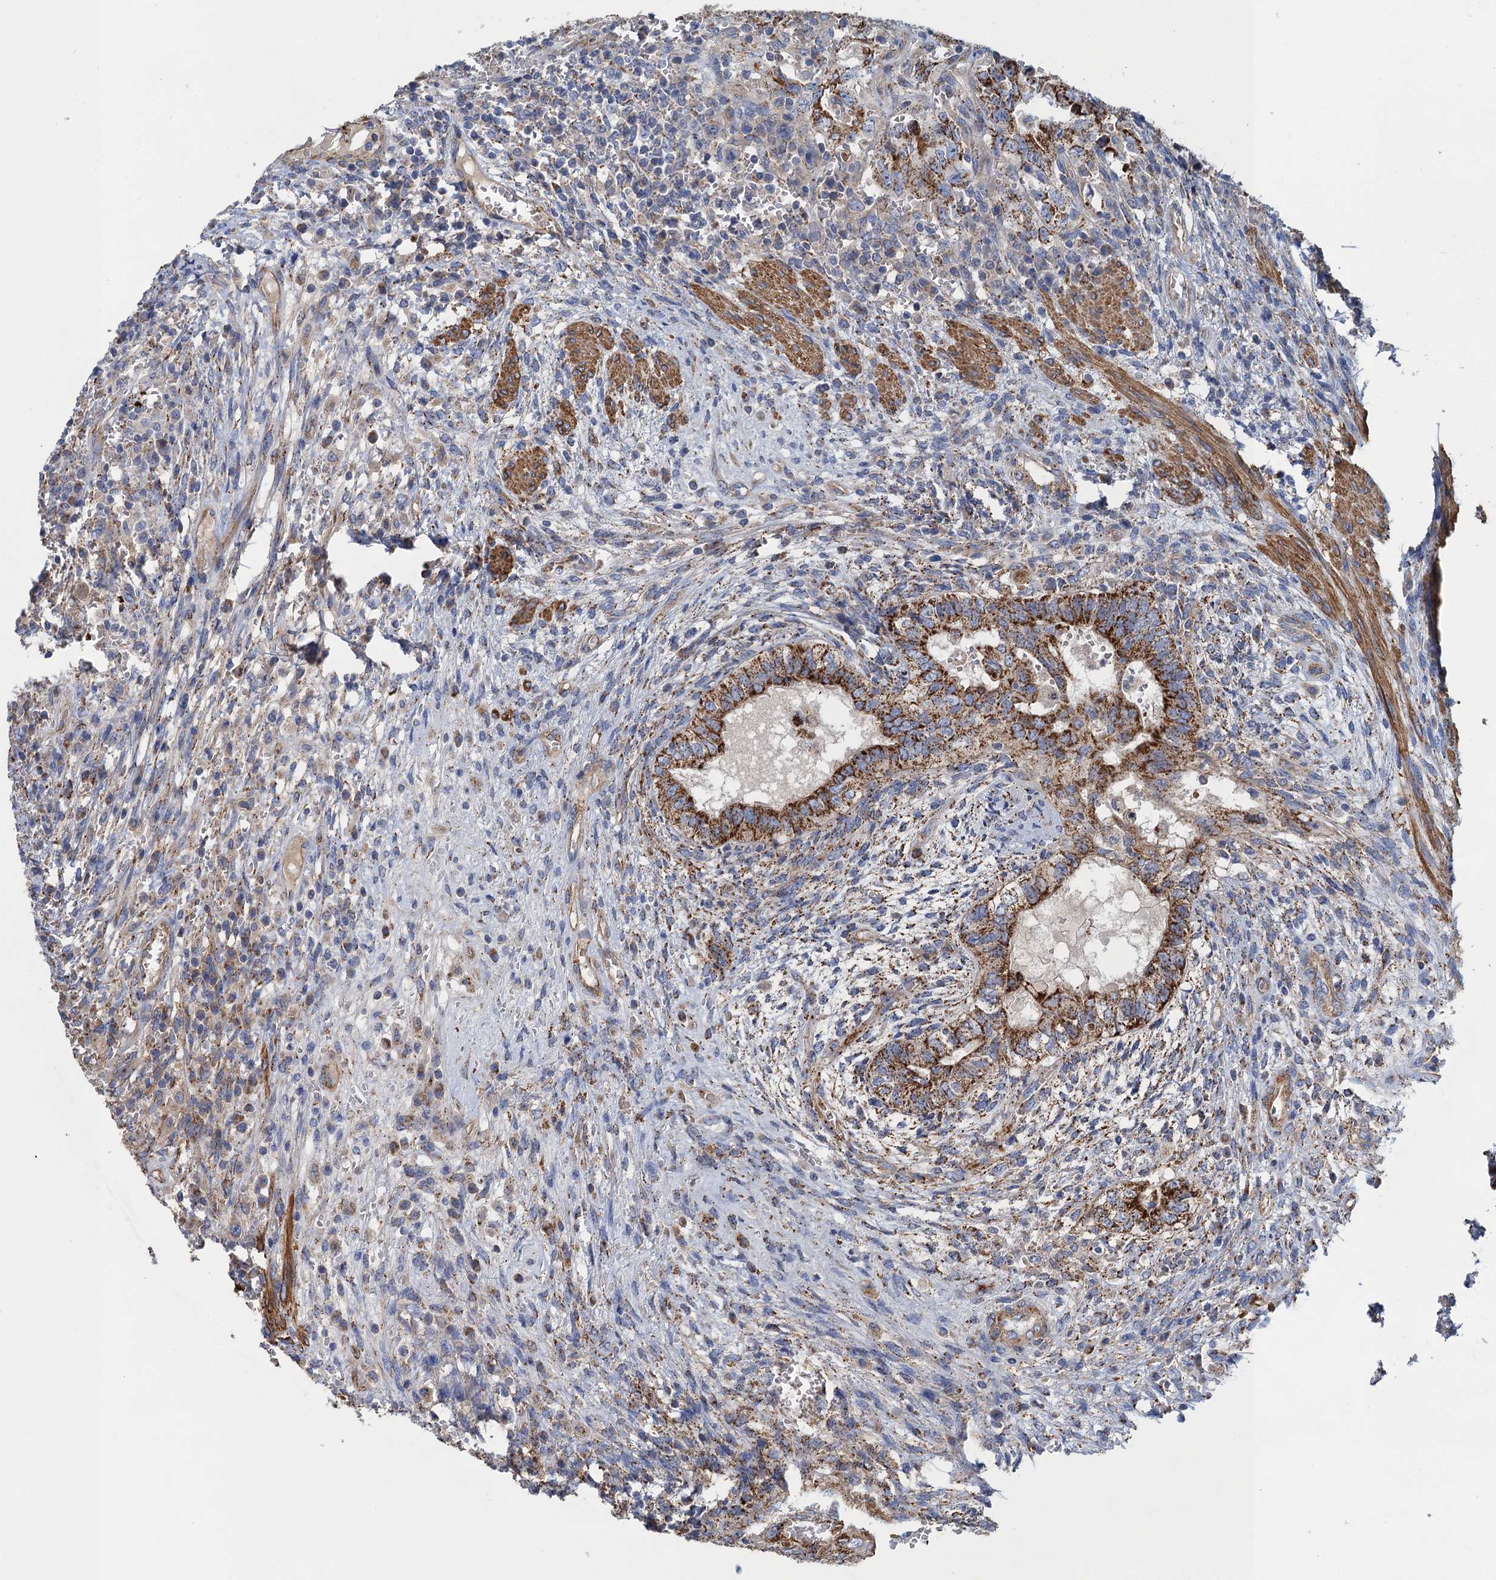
{"staining": {"intensity": "moderate", "quantity": ">75%", "location": "cytoplasmic/membranous"}, "tissue": "testis cancer", "cell_type": "Tumor cells", "image_type": "cancer", "snomed": [{"axis": "morphology", "description": "Carcinoma, Embryonal, NOS"}, {"axis": "topography", "description": "Testis"}], "caption": "Brown immunohistochemical staining in embryonal carcinoma (testis) demonstrates moderate cytoplasmic/membranous staining in approximately >75% of tumor cells.", "gene": "GCSH", "patient": {"sex": "male", "age": 26}}